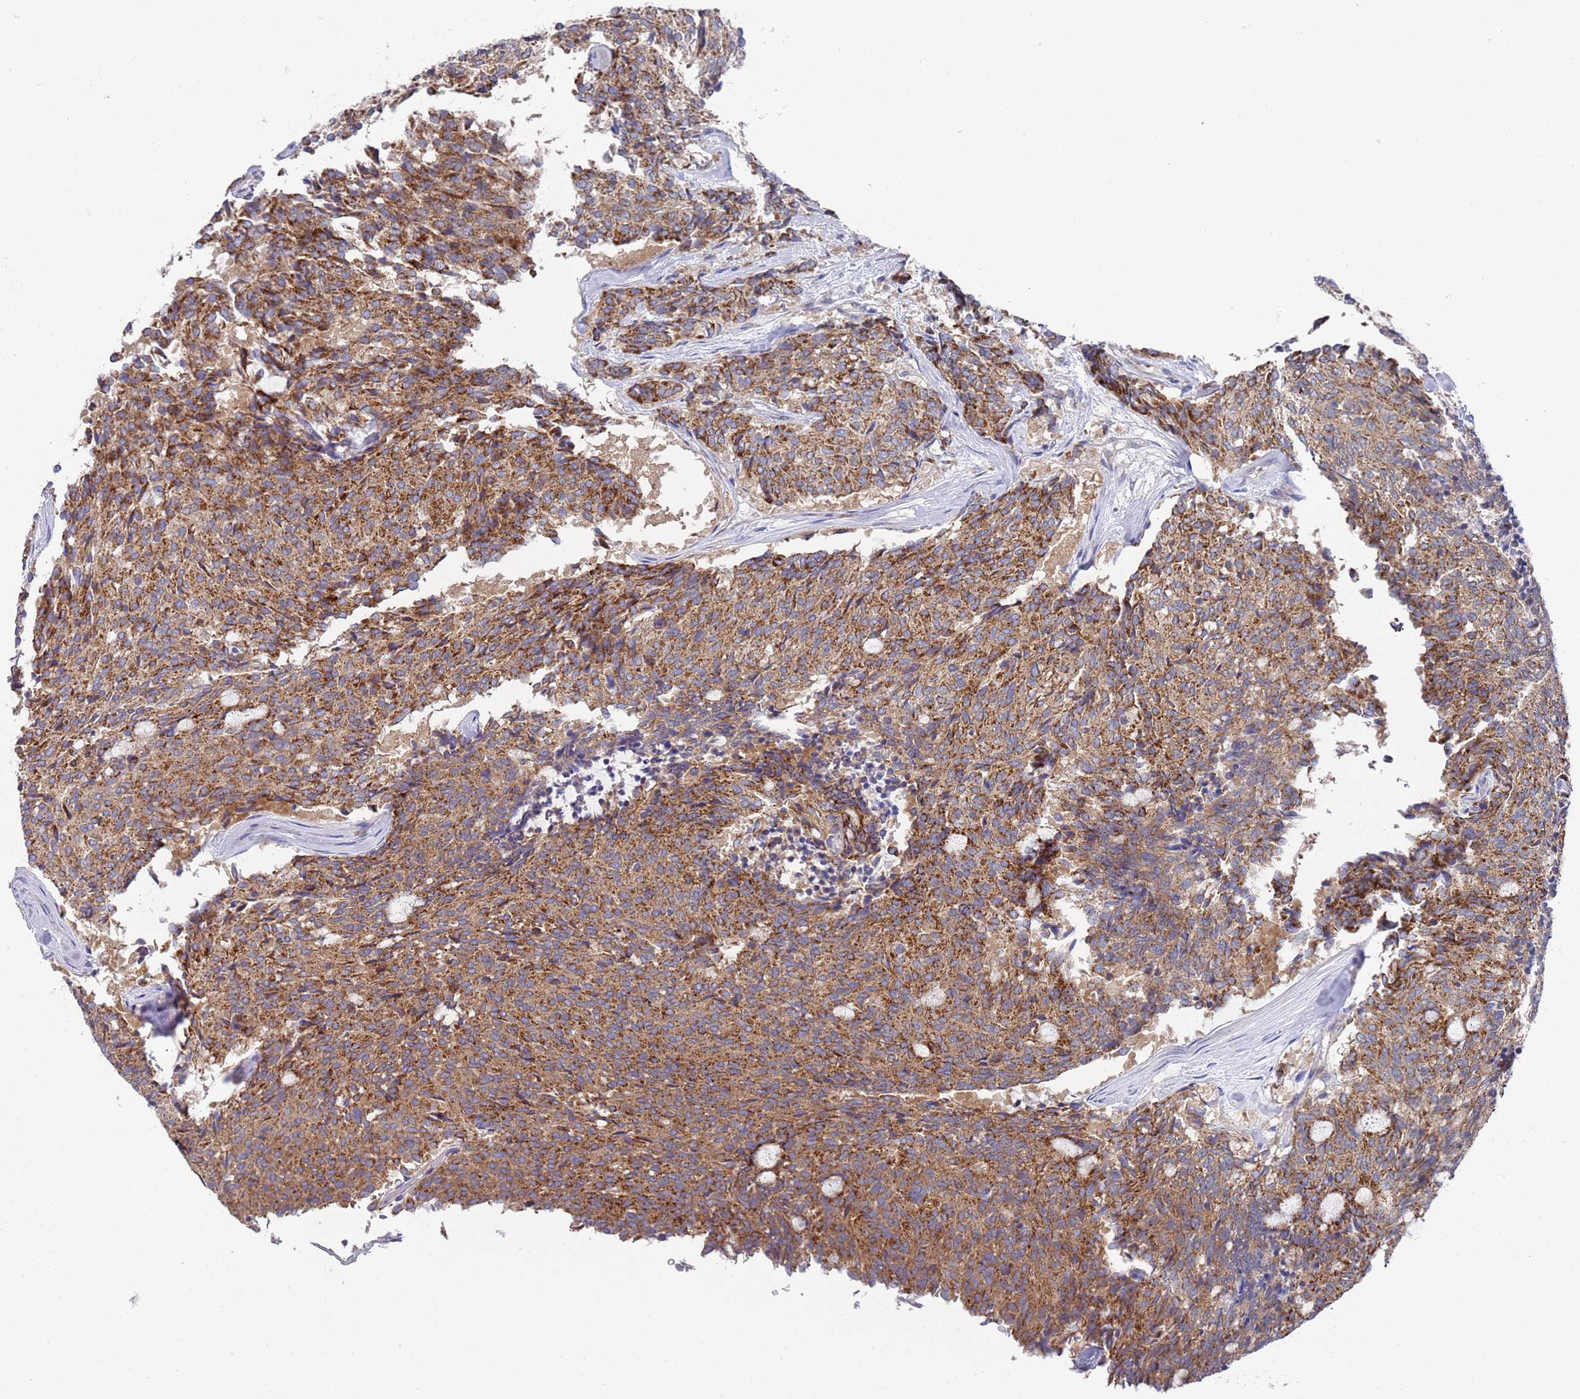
{"staining": {"intensity": "strong", "quantity": ">75%", "location": "cytoplasmic/membranous"}, "tissue": "carcinoid", "cell_type": "Tumor cells", "image_type": "cancer", "snomed": [{"axis": "morphology", "description": "Carcinoid, malignant, NOS"}, {"axis": "topography", "description": "Pancreas"}], "caption": "Immunohistochemistry (IHC) staining of malignant carcinoid, which reveals high levels of strong cytoplasmic/membranous staining in approximately >75% of tumor cells indicating strong cytoplasmic/membranous protein positivity. The staining was performed using DAB (brown) for protein detection and nuclei were counterstained in hematoxylin (blue).", "gene": "NPEPPS", "patient": {"sex": "female", "age": 54}}